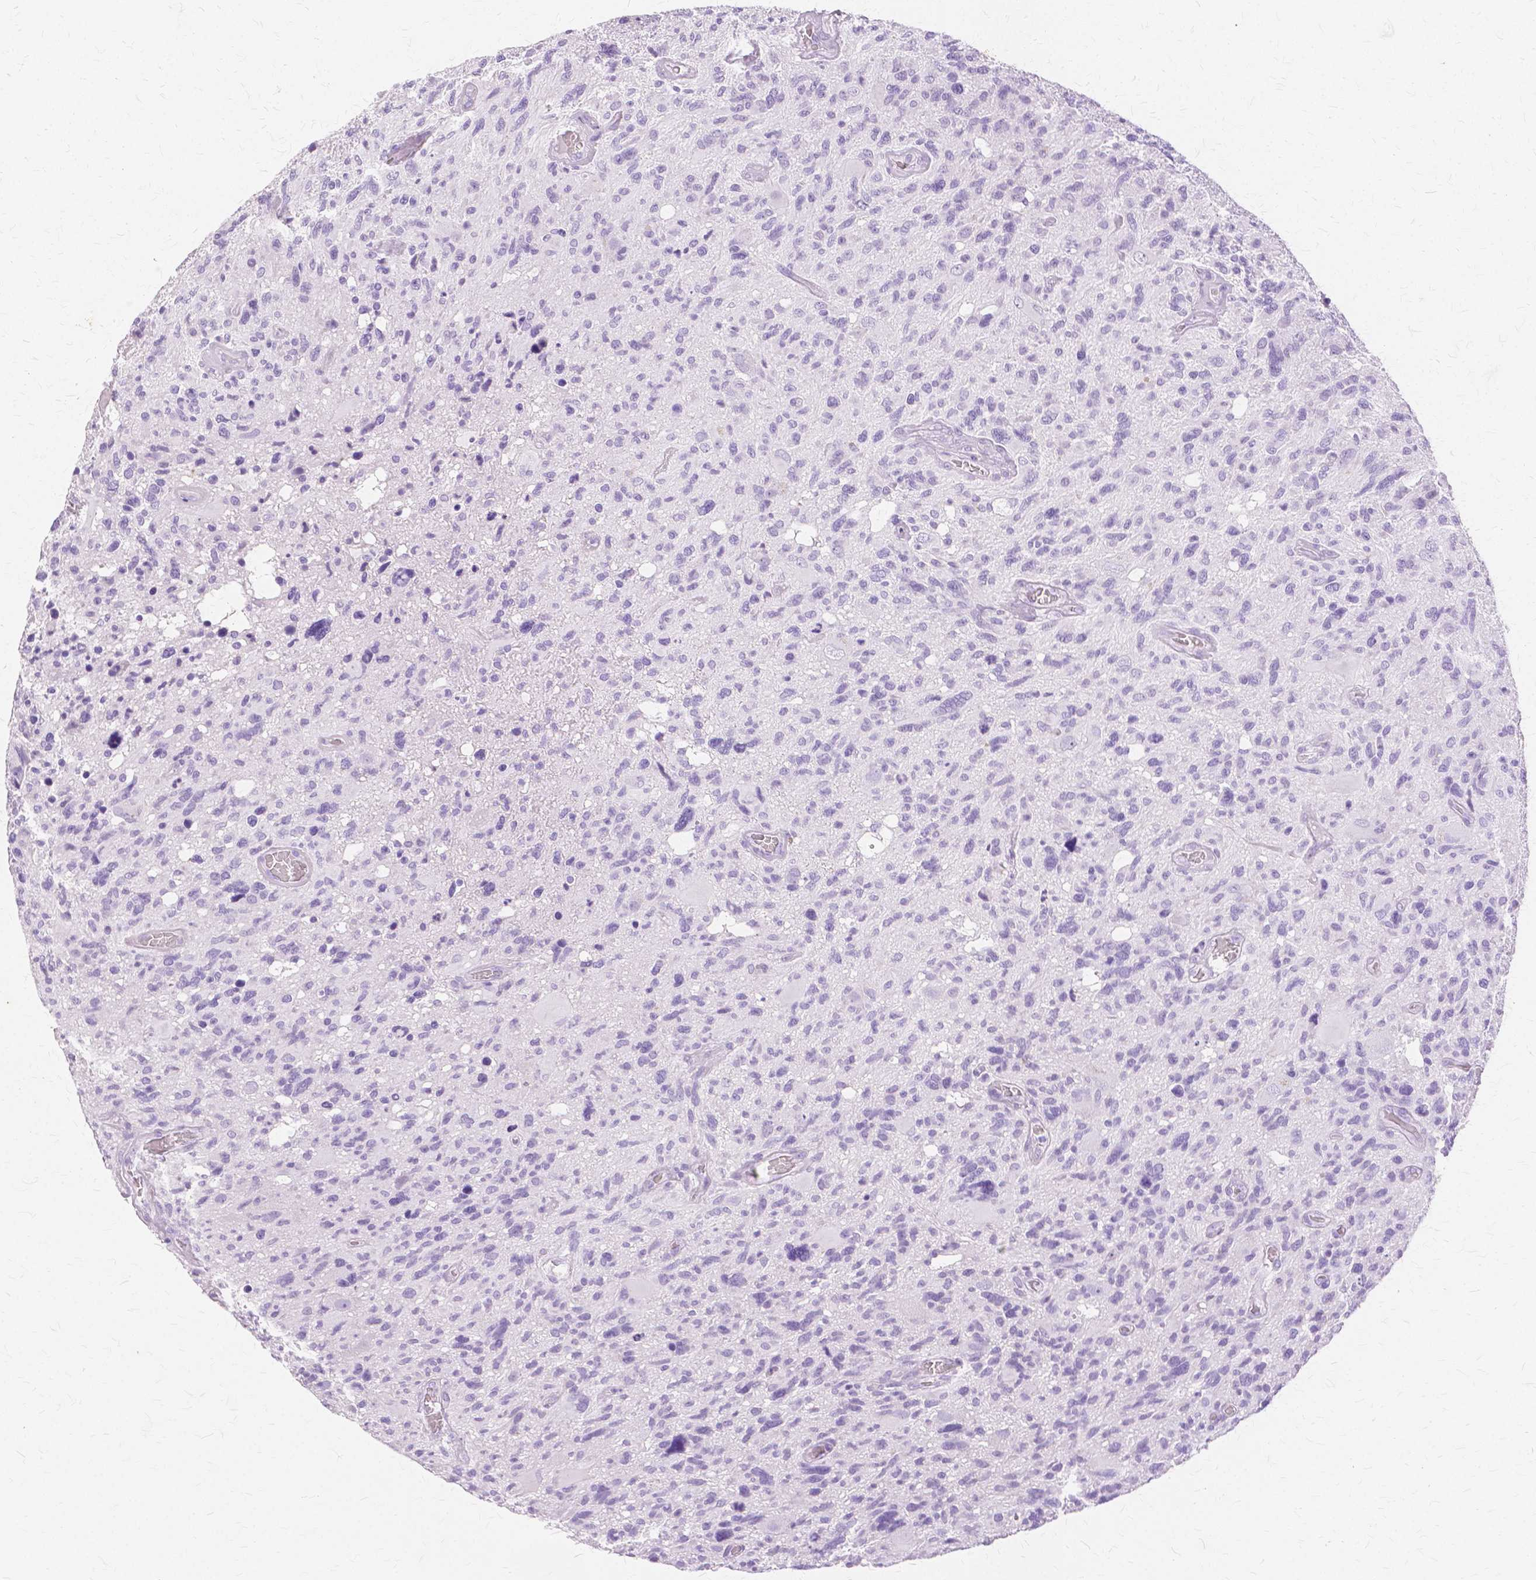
{"staining": {"intensity": "negative", "quantity": "none", "location": "none"}, "tissue": "glioma", "cell_type": "Tumor cells", "image_type": "cancer", "snomed": [{"axis": "morphology", "description": "Glioma, malignant, High grade"}, {"axis": "topography", "description": "Brain"}], "caption": "This is an immunohistochemistry micrograph of human glioma. There is no positivity in tumor cells.", "gene": "TGM1", "patient": {"sex": "male", "age": 49}}